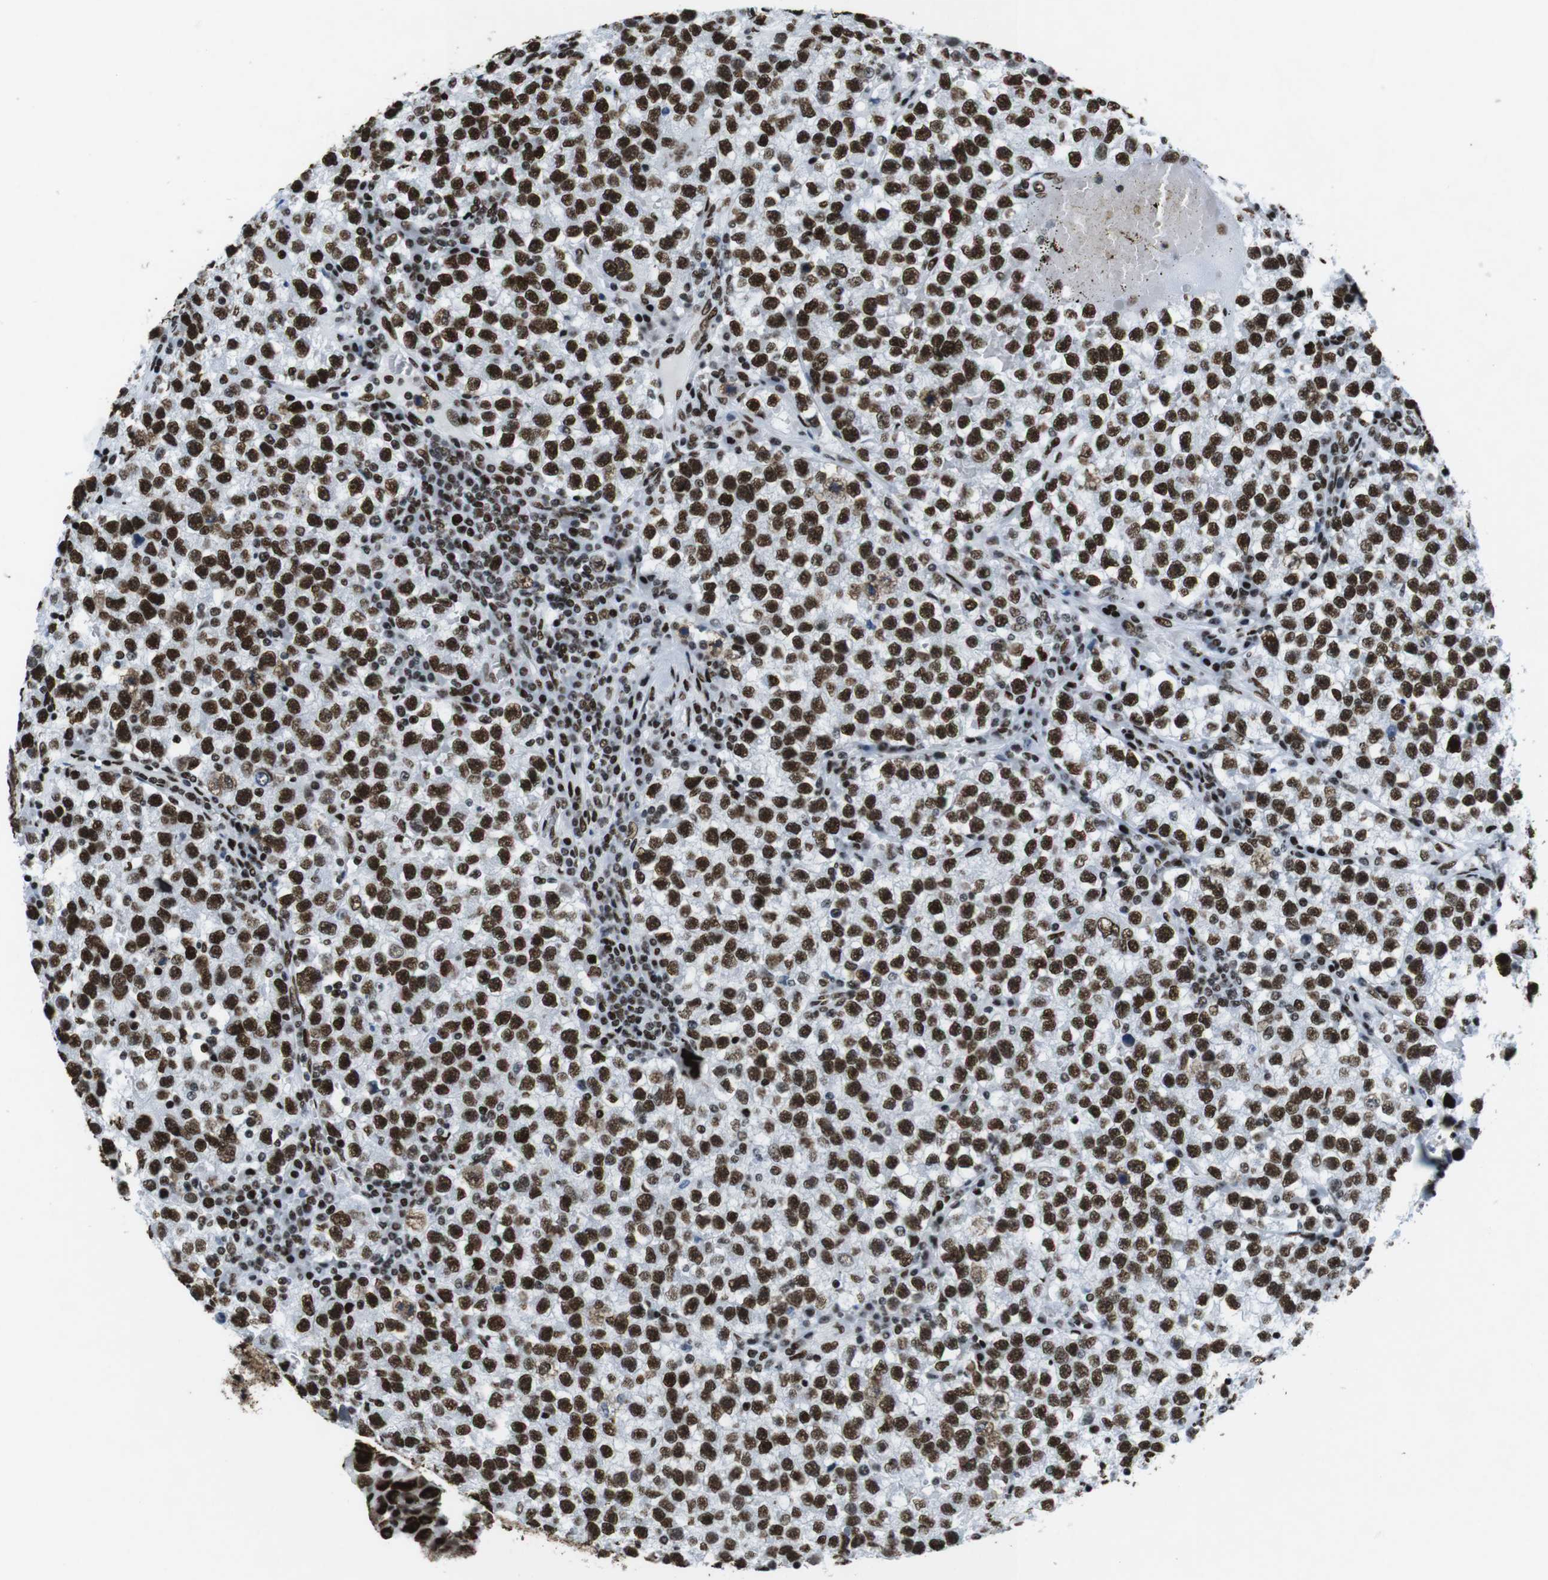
{"staining": {"intensity": "strong", "quantity": ">75%", "location": "nuclear"}, "tissue": "testis cancer", "cell_type": "Tumor cells", "image_type": "cancer", "snomed": [{"axis": "morphology", "description": "Seminoma, NOS"}, {"axis": "topography", "description": "Testis"}], "caption": "IHC micrograph of testis cancer (seminoma) stained for a protein (brown), which demonstrates high levels of strong nuclear staining in about >75% of tumor cells.", "gene": "CITED2", "patient": {"sex": "male", "age": 22}}